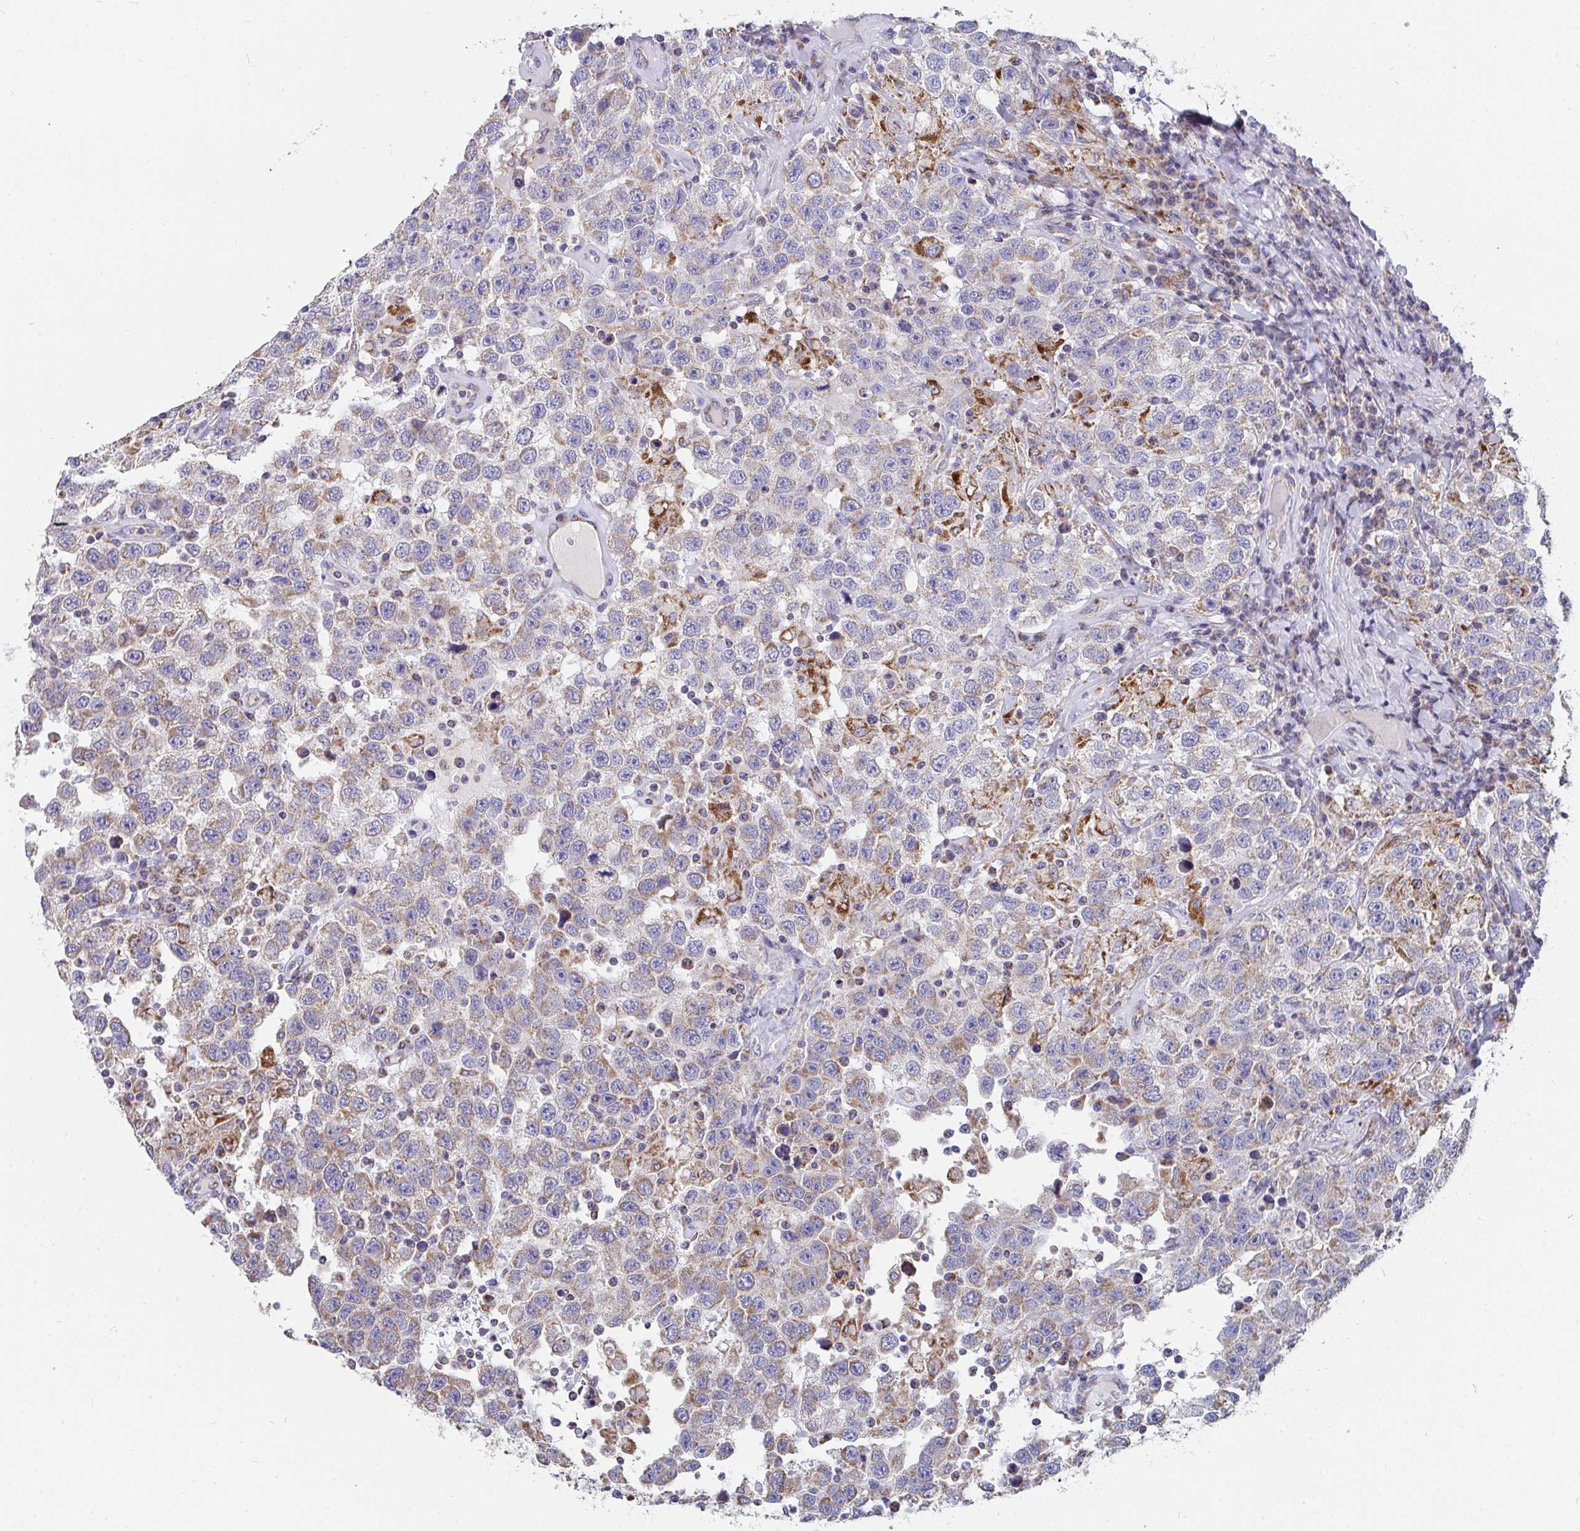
{"staining": {"intensity": "weak", "quantity": "25%-75%", "location": "cytoplasmic/membranous"}, "tissue": "testis cancer", "cell_type": "Tumor cells", "image_type": "cancer", "snomed": [{"axis": "morphology", "description": "Seminoma, NOS"}, {"axis": "topography", "description": "Testis"}], "caption": "Immunohistochemical staining of human seminoma (testis) shows weak cytoplasmic/membranous protein expression in approximately 25%-75% of tumor cells. The protein is shown in brown color, while the nuclei are stained blue.", "gene": "PC", "patient": {"sex": "male", "age": 41}}